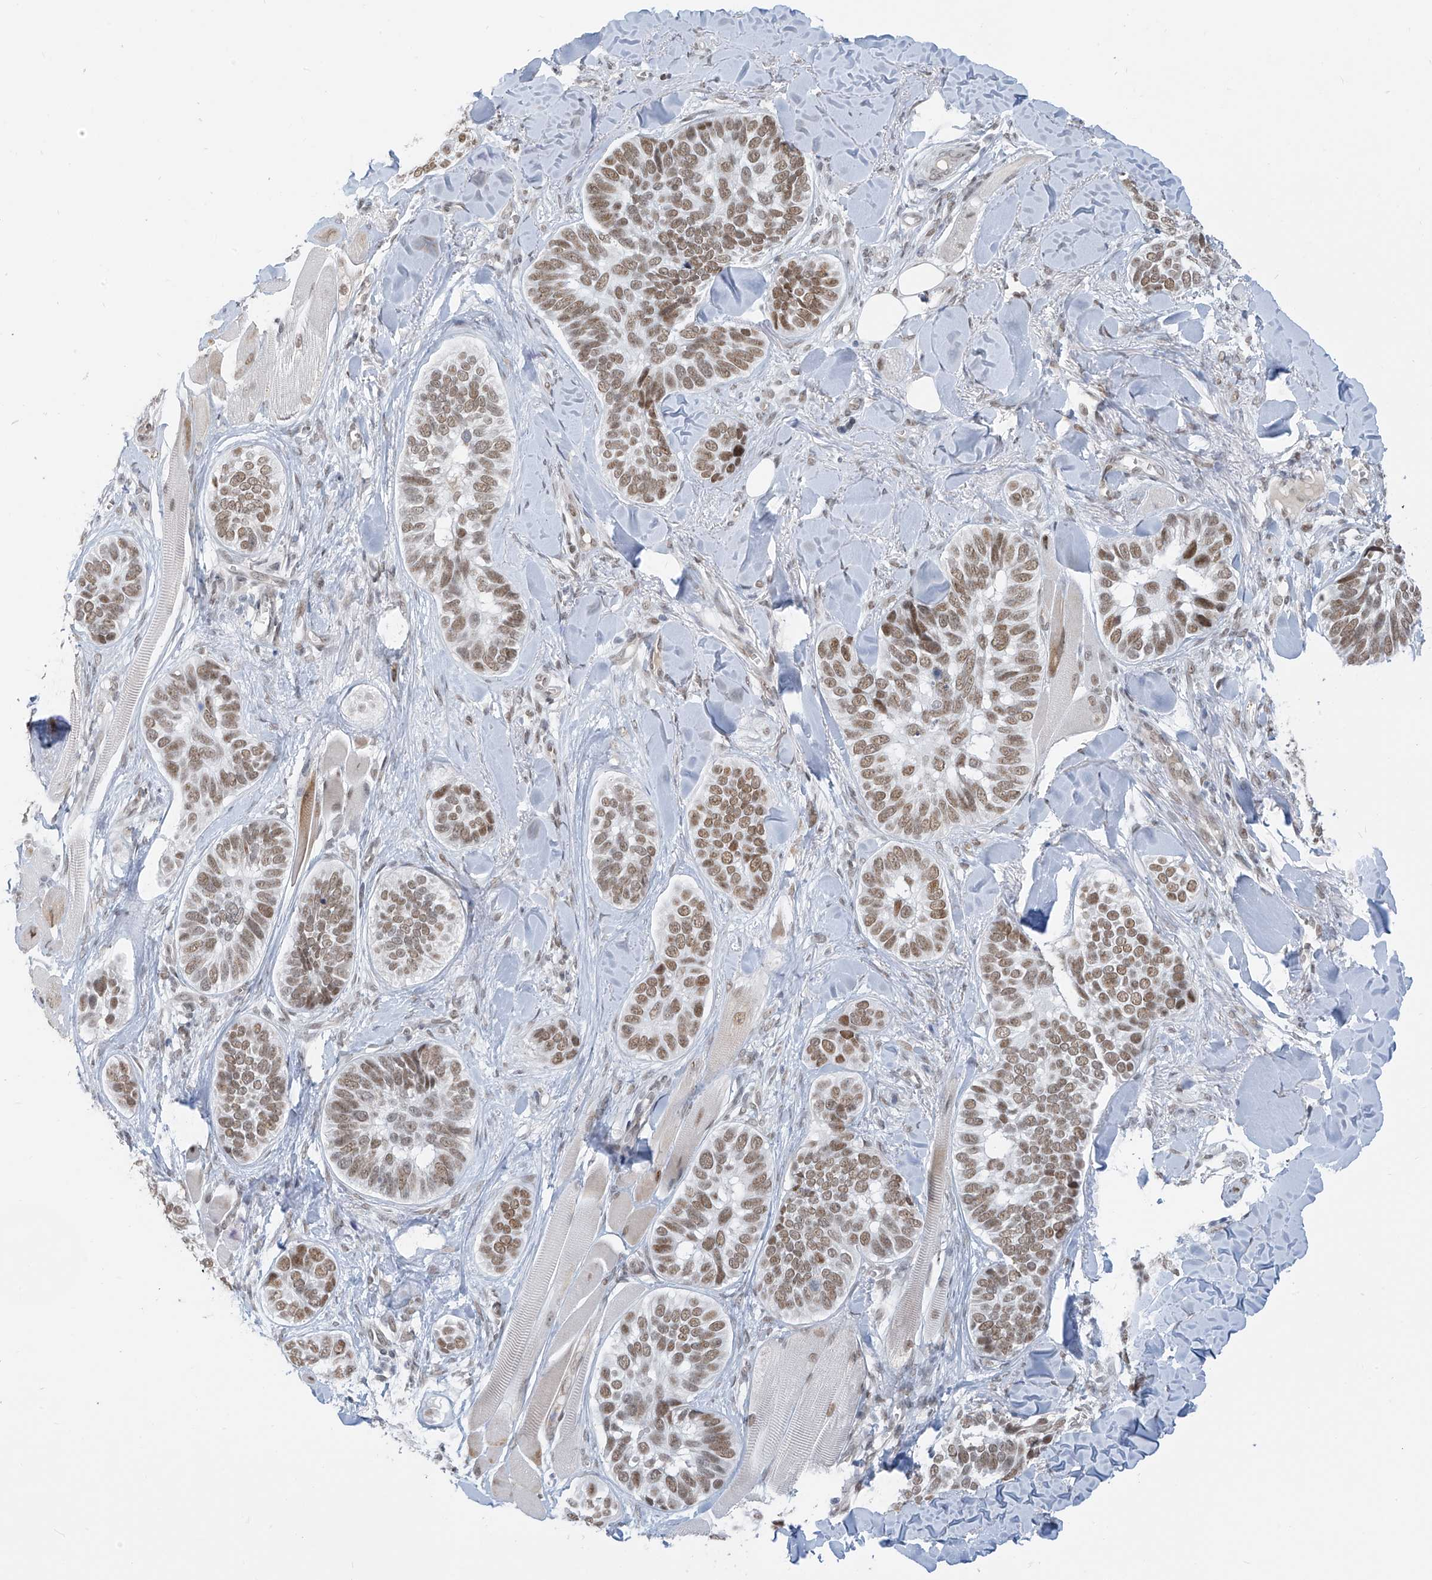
{"staining": {"intensity": "moderate", "quantity": ">75%", "location": "nuclear"}, "tissue": "skin cancer", "cell_type": "Tumor cells", "image_type": "cancer", "snomed": [{"axis": "morphology", "description": "Basal cell carcinoma"}, {"axis": "topography", "description": "Skin"}], "caption": "IHC (DAB) staining of human skin cancer displays moderate nuclear protein positivity in about >75% of tumor cells. (brown staining indicates protein expression, while blue staining denotes nuclei).", "gene": "MCM9", "patient": {"sex": "male", "age": 62}}